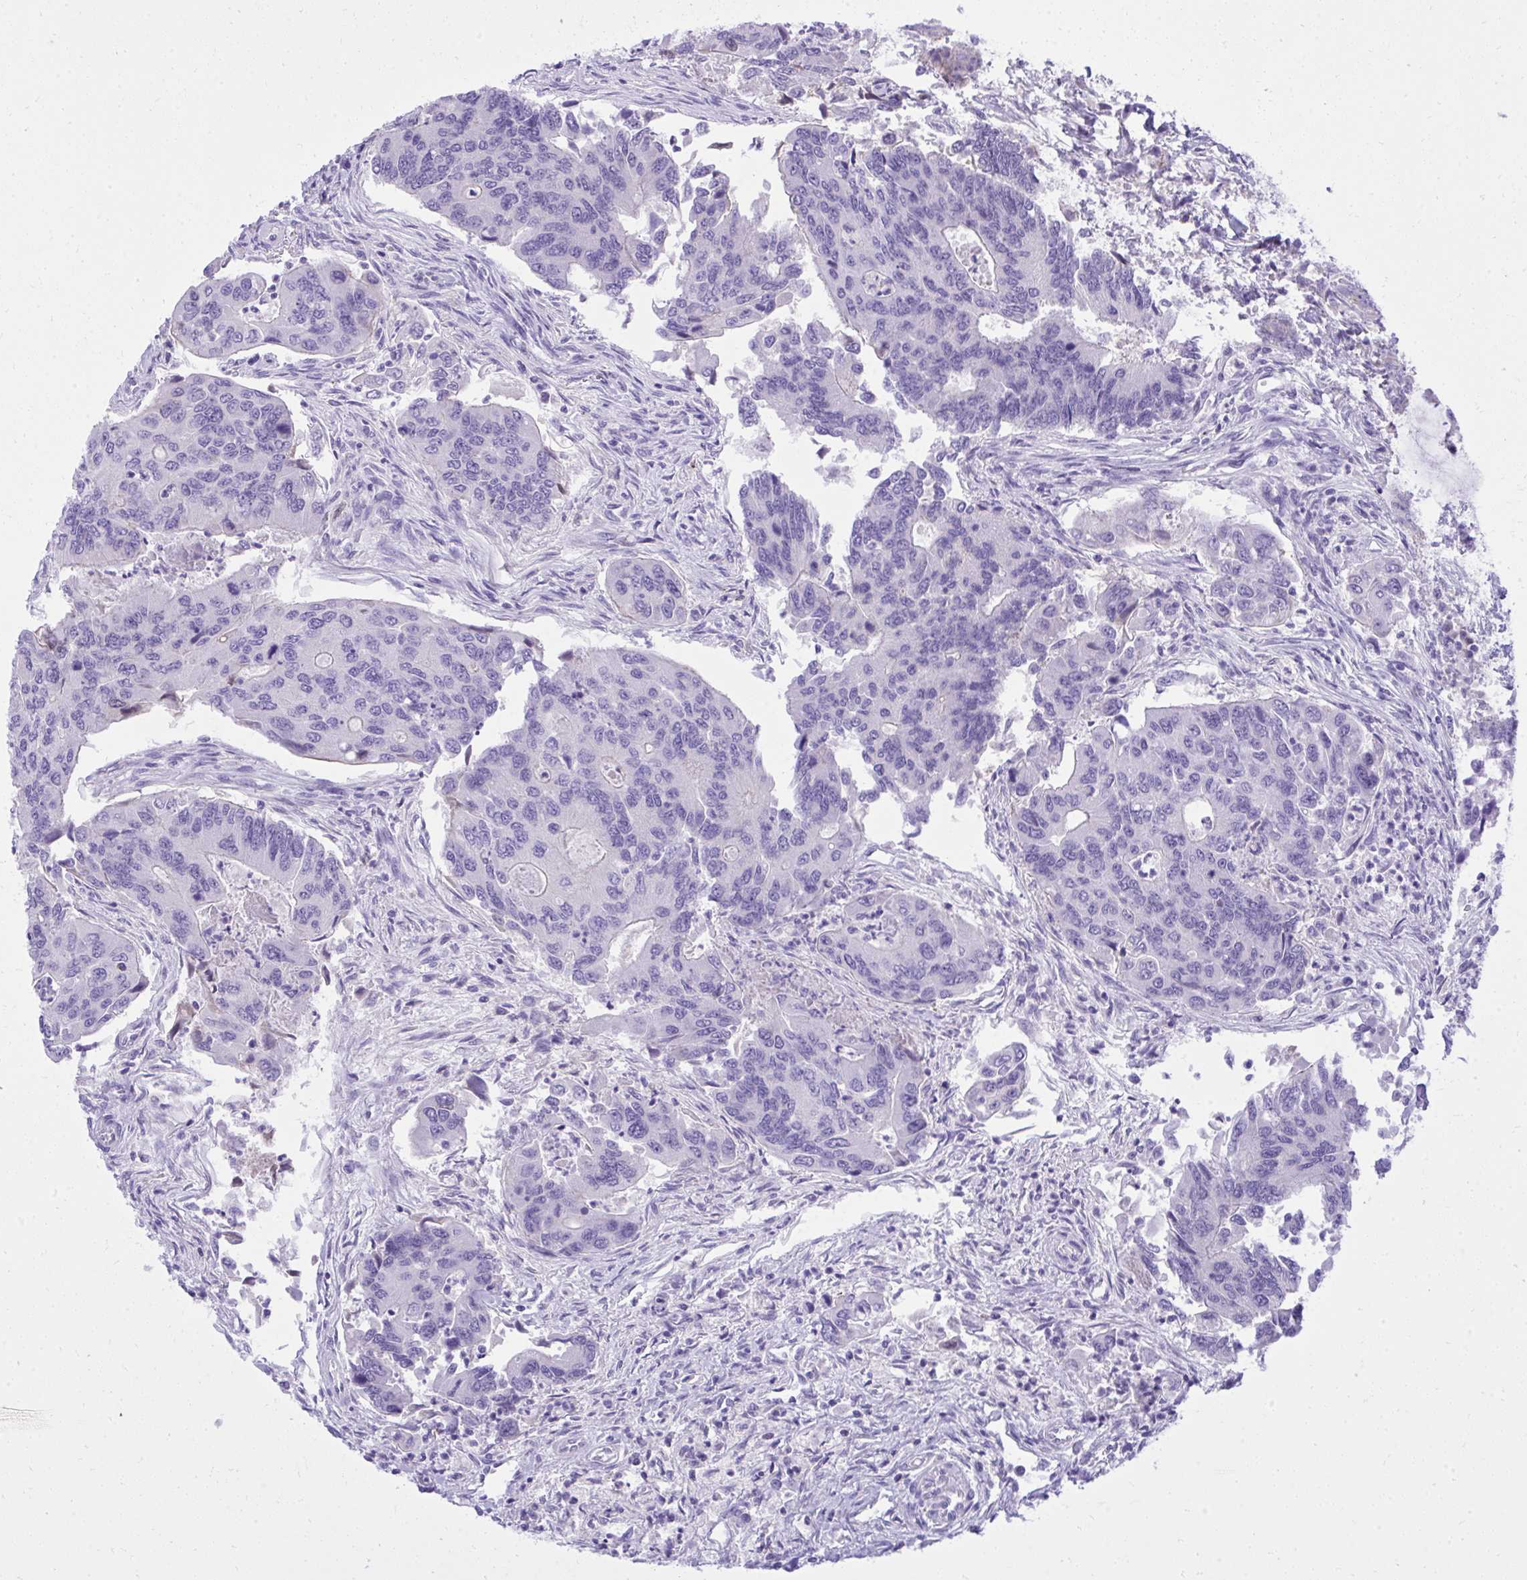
{"staining": {"intensity": "negative", "quantity": "none", "location": "none"}, "tissue": "colorectal cancer", "cell_type": "Tumor cells", "image_type": "cancer", "snomed": [{"axis": "morphology", "description": "Adenocarcinoma, NOS"}, {"axis": "topography", "description": "Colon"}], "caption": "Immunohistochemistry photomicrograph of neoplastic tissue: human adenocarcinoma (colorectal) stained with DAB (3,3'-diaminobenzidine) reveals no significant protein staining in tumor cells. (Stains: DAB (3,3'-diaminobenzidine) IHC with hematoxylin counter stain, Microscopy: brightfield microscopy at high magnification).", "gene": "ST6GALNAC3", "patient": {"sex": "female", "age": 67}}